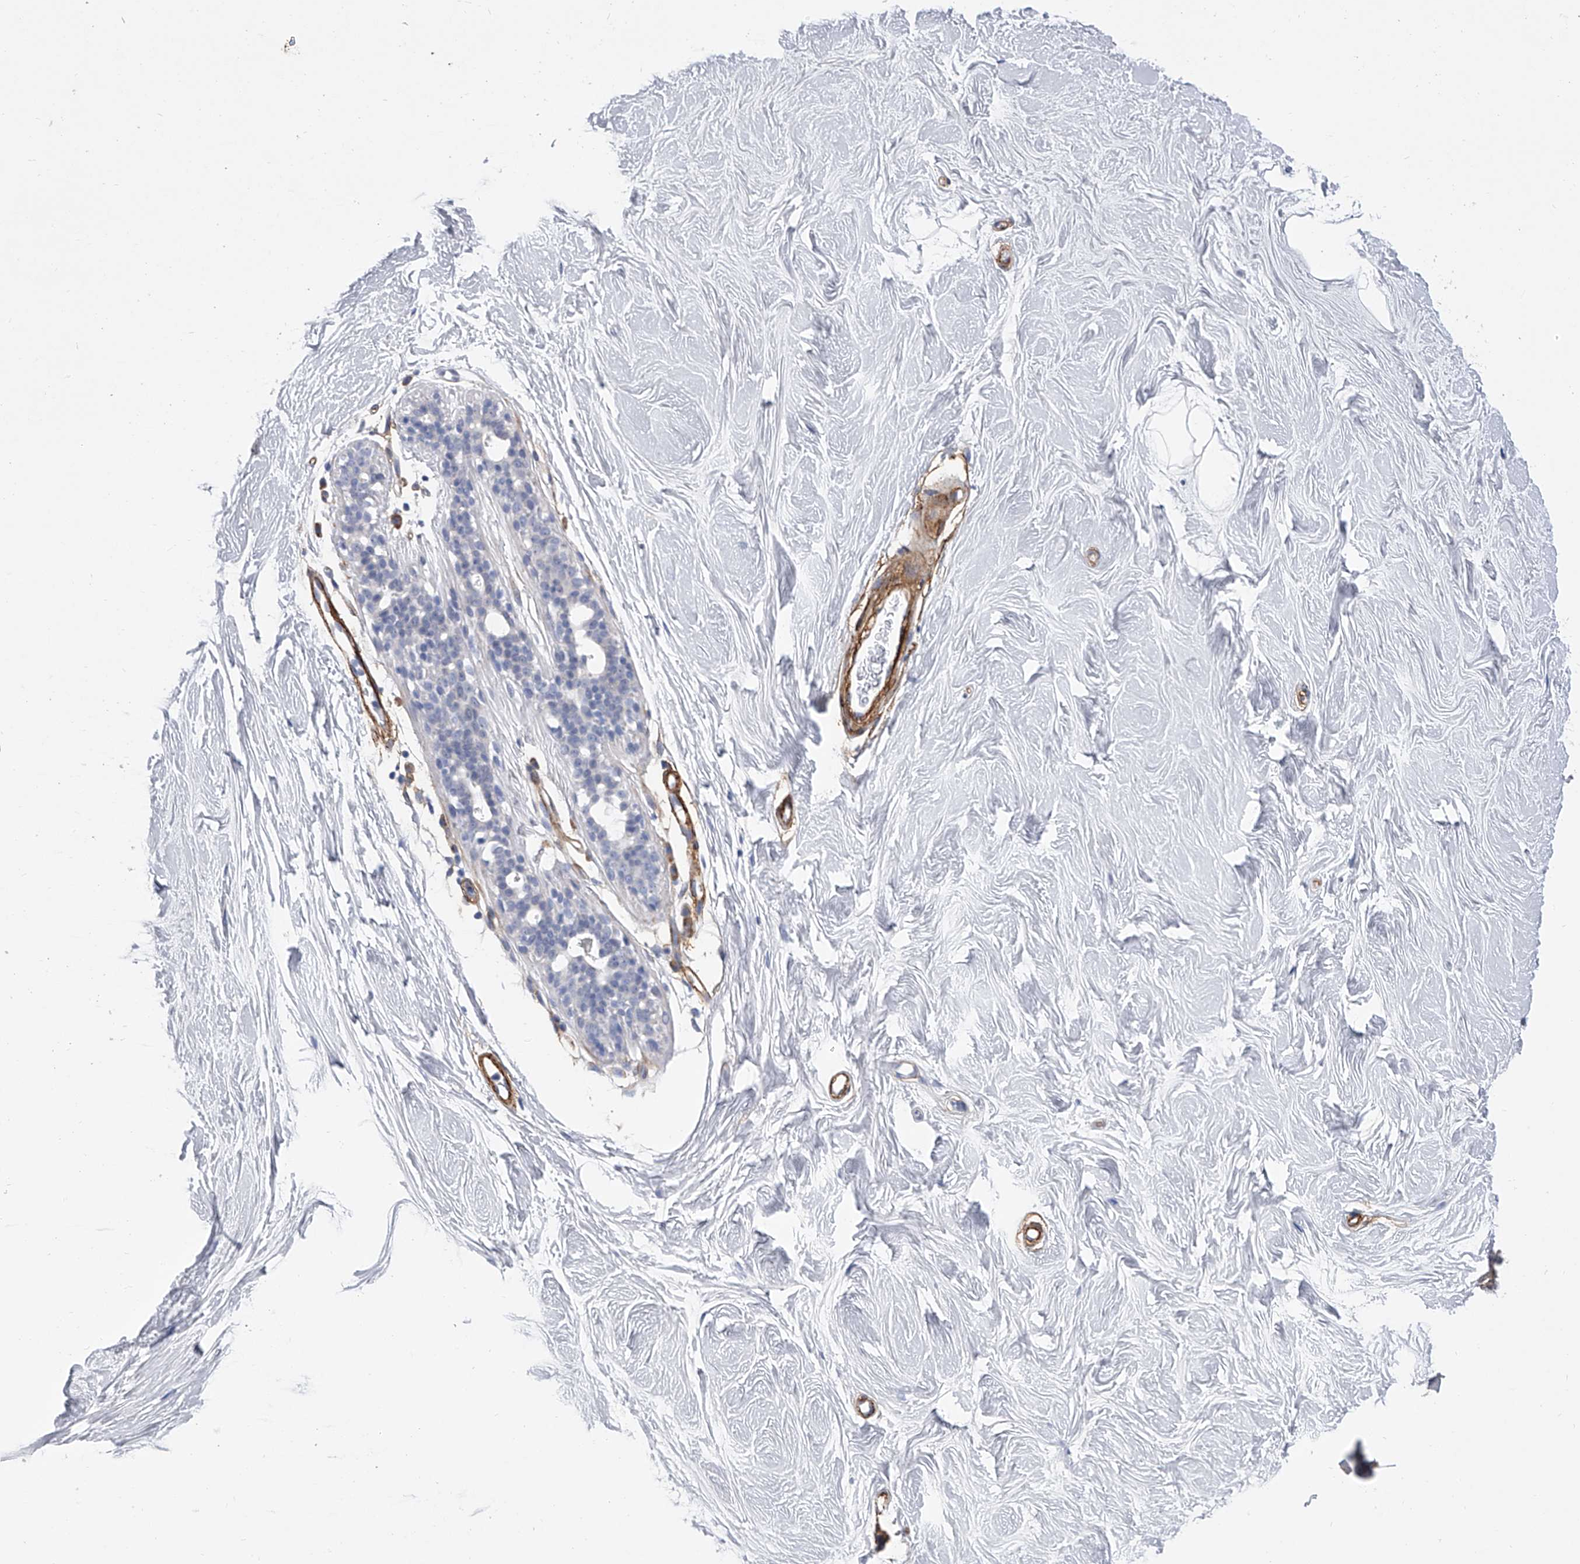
{"staining": {"intensity": "negative", "quantity": "none", "location": "none"}, "tissue": "breast", "cell_type": "Adipocytes", "image_type": "normal", "snomed": [{"axis": "morphology", "description": "Normal tissue, NOS"}, {"axis": "topography", "description": "Breast"}], "caption": "Protein analysis of unremarkable breast exhibits no significant staining in adipocytes.", "gene": "ALG14", "patient": {"sex": "female", "age": 26}}